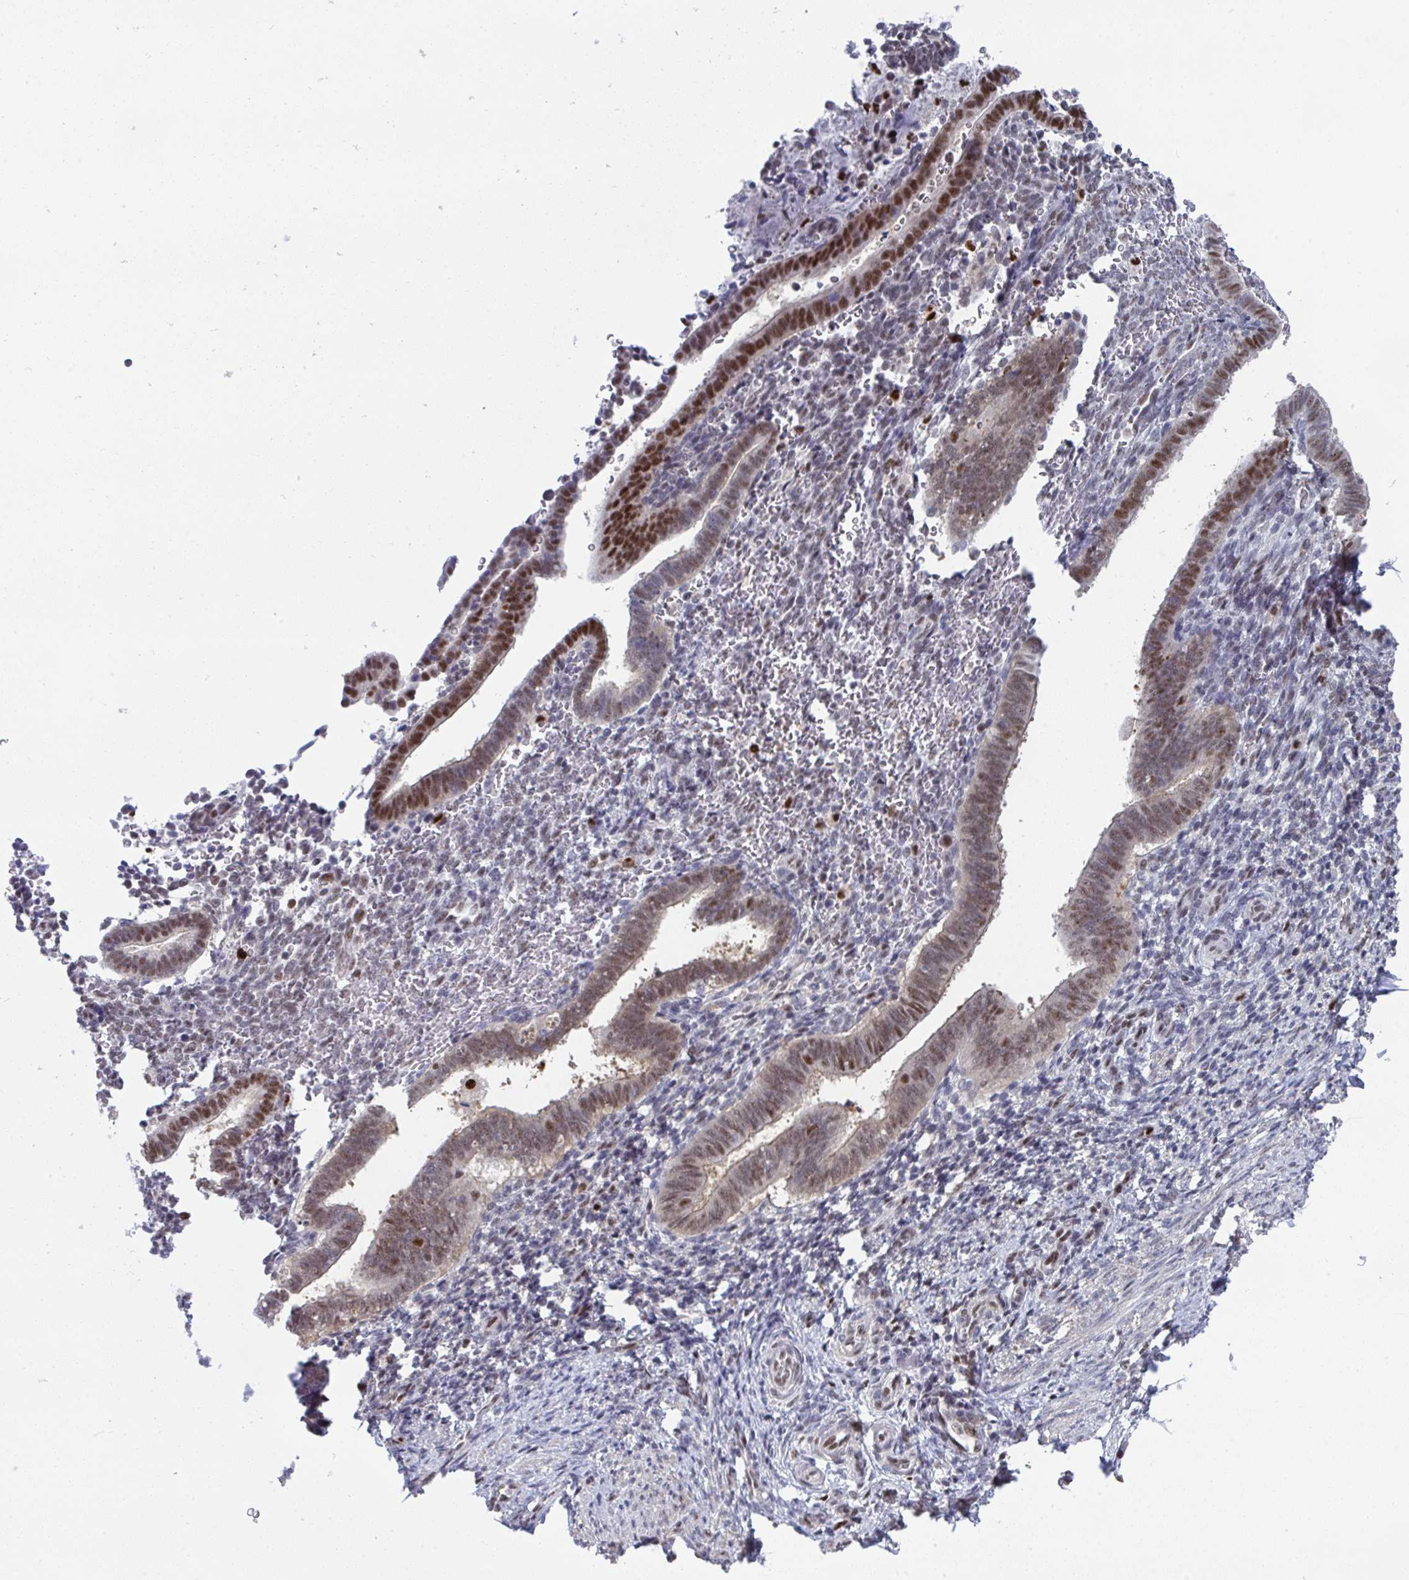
{"staining": {"intensity": "weak", "quantity": "<25%", "location": "nuclear"}, "tissue": "endometrium", "cell_type": "Cells in endometrial stroma", "image_type": "normal", "snomed": [{"axis": "morphology", "description": "Normal tissue, NOS"}, {"axis": "topography", "description": "Endometrium"}], "caption": "The image shows no staining of cells in endometrial stroma in normal endometrium.", "gene": "JDP2", "patient": {"sex": "female", "age": 34}}